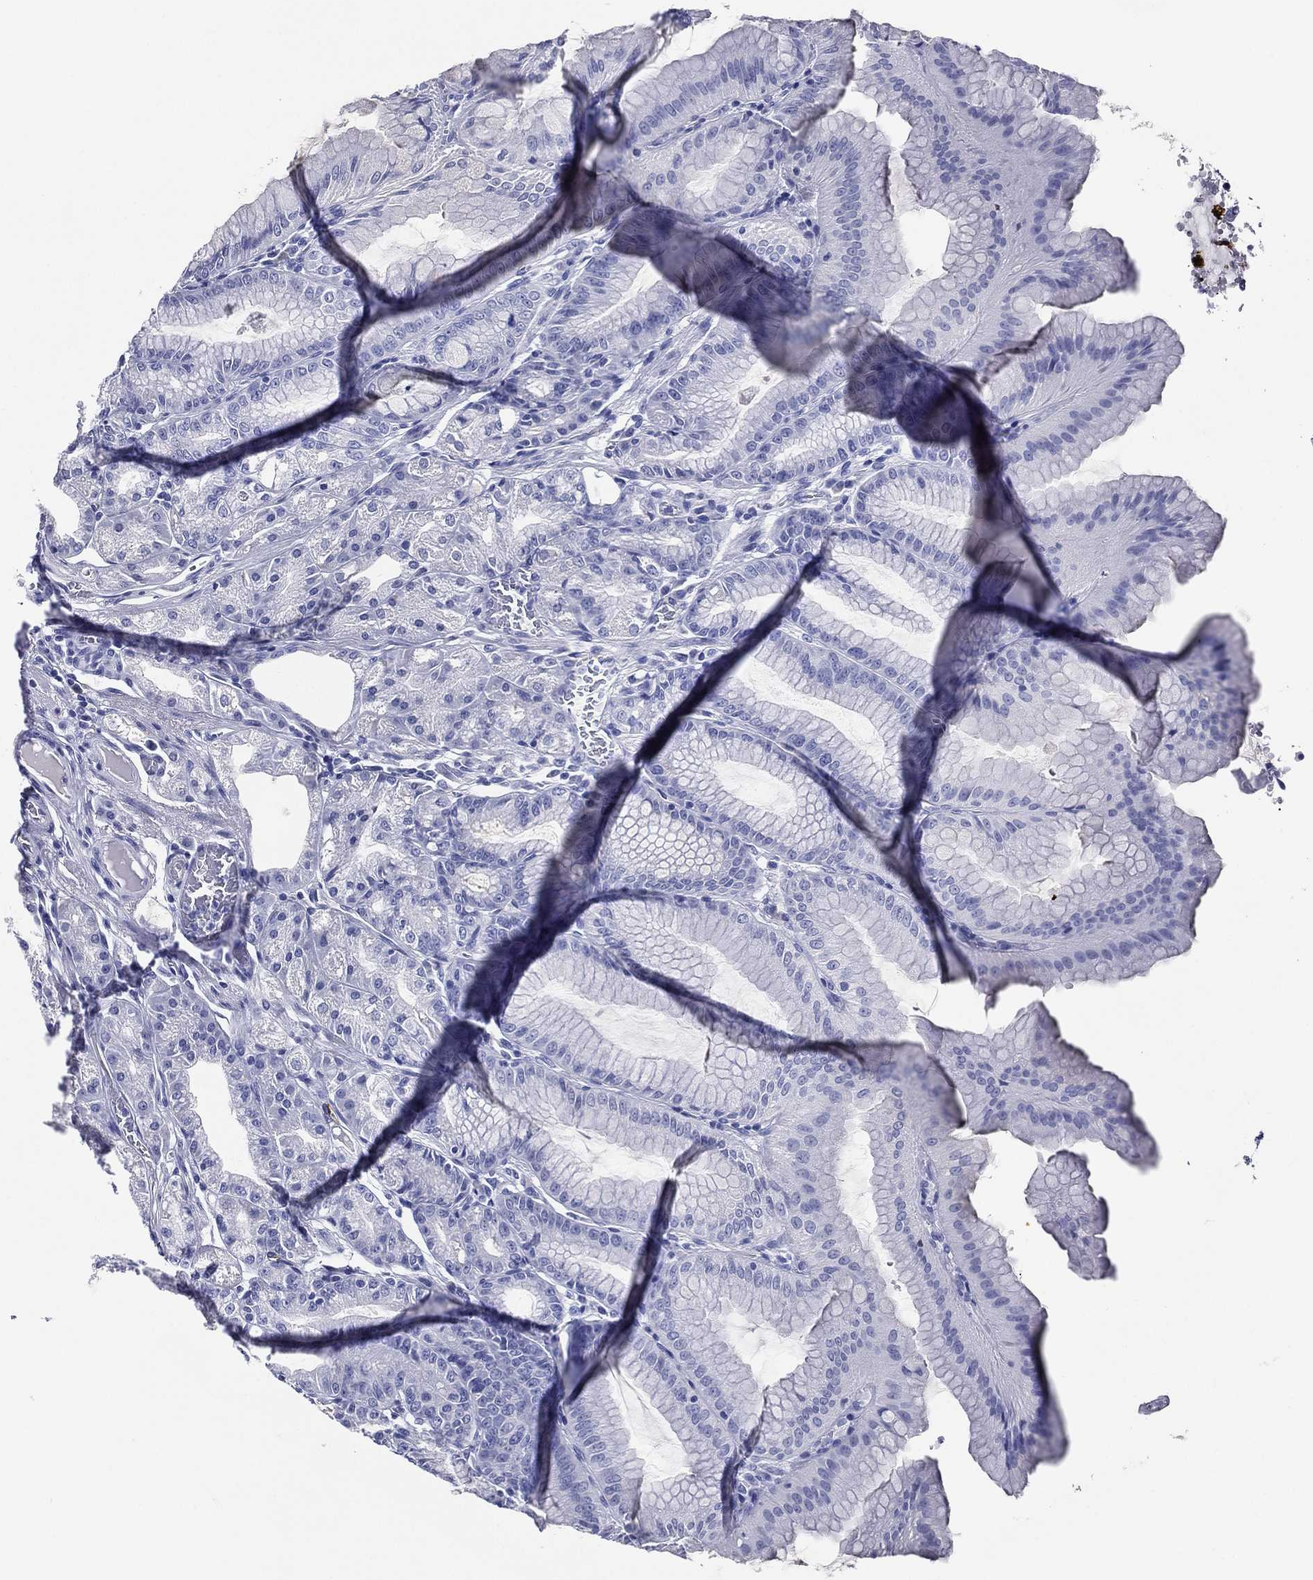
{"staining": {"intensity": "negative", "quantity": "none", "location": "none"}, "tissue": "stomach", "cell_type": "Glandular cells", "image_type": "normal", "snomed": [{"axis": "morphology", "description": "Normal tissue, NOS"}, {"axis": "topography", "description": "Stomach"}], "caption": "Unremarkable stomach was stained to show a protein in brown. There is no significant staining in glandular cells.", "gene": "ACE2", "patient": {"sex": "male", "age": 71}}